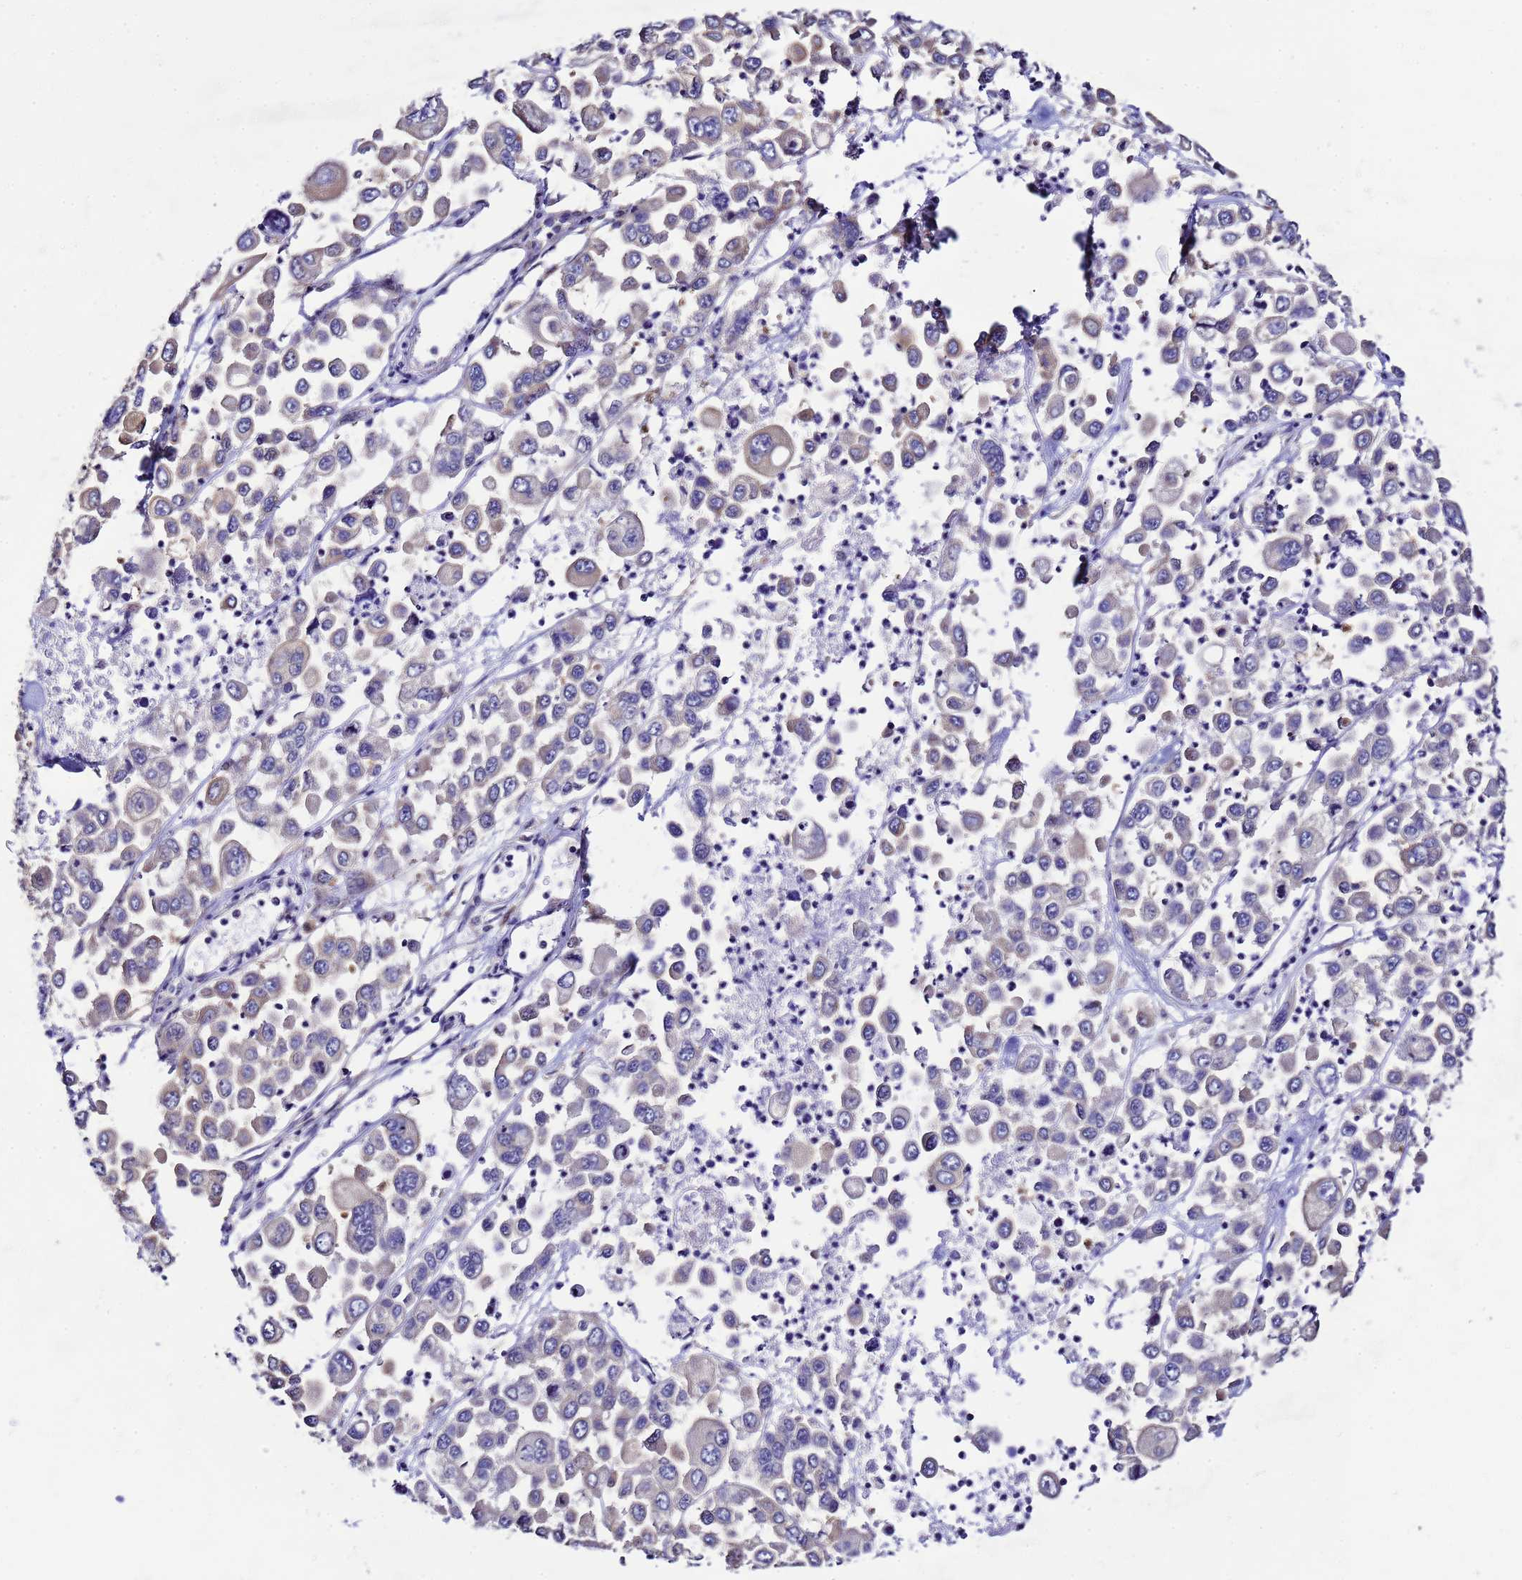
{"staining": {"intensity": "negative", "quantity": "none", "location": "none"}, "tissue": "melanoma", "cell_type": "Tumor cells", "image_type": "cancer", "snomed": [{"axis": "morphology", "description": "Malignant melanoma, Metastatic site"}, {"axis": "topography", "description": "Lymph node"}], "caption": "The photomicrograph shows no significant expression in tumor cells of melanoma.", "gene": "NARS1", "patient": {"sex": "female", "age": 54}}